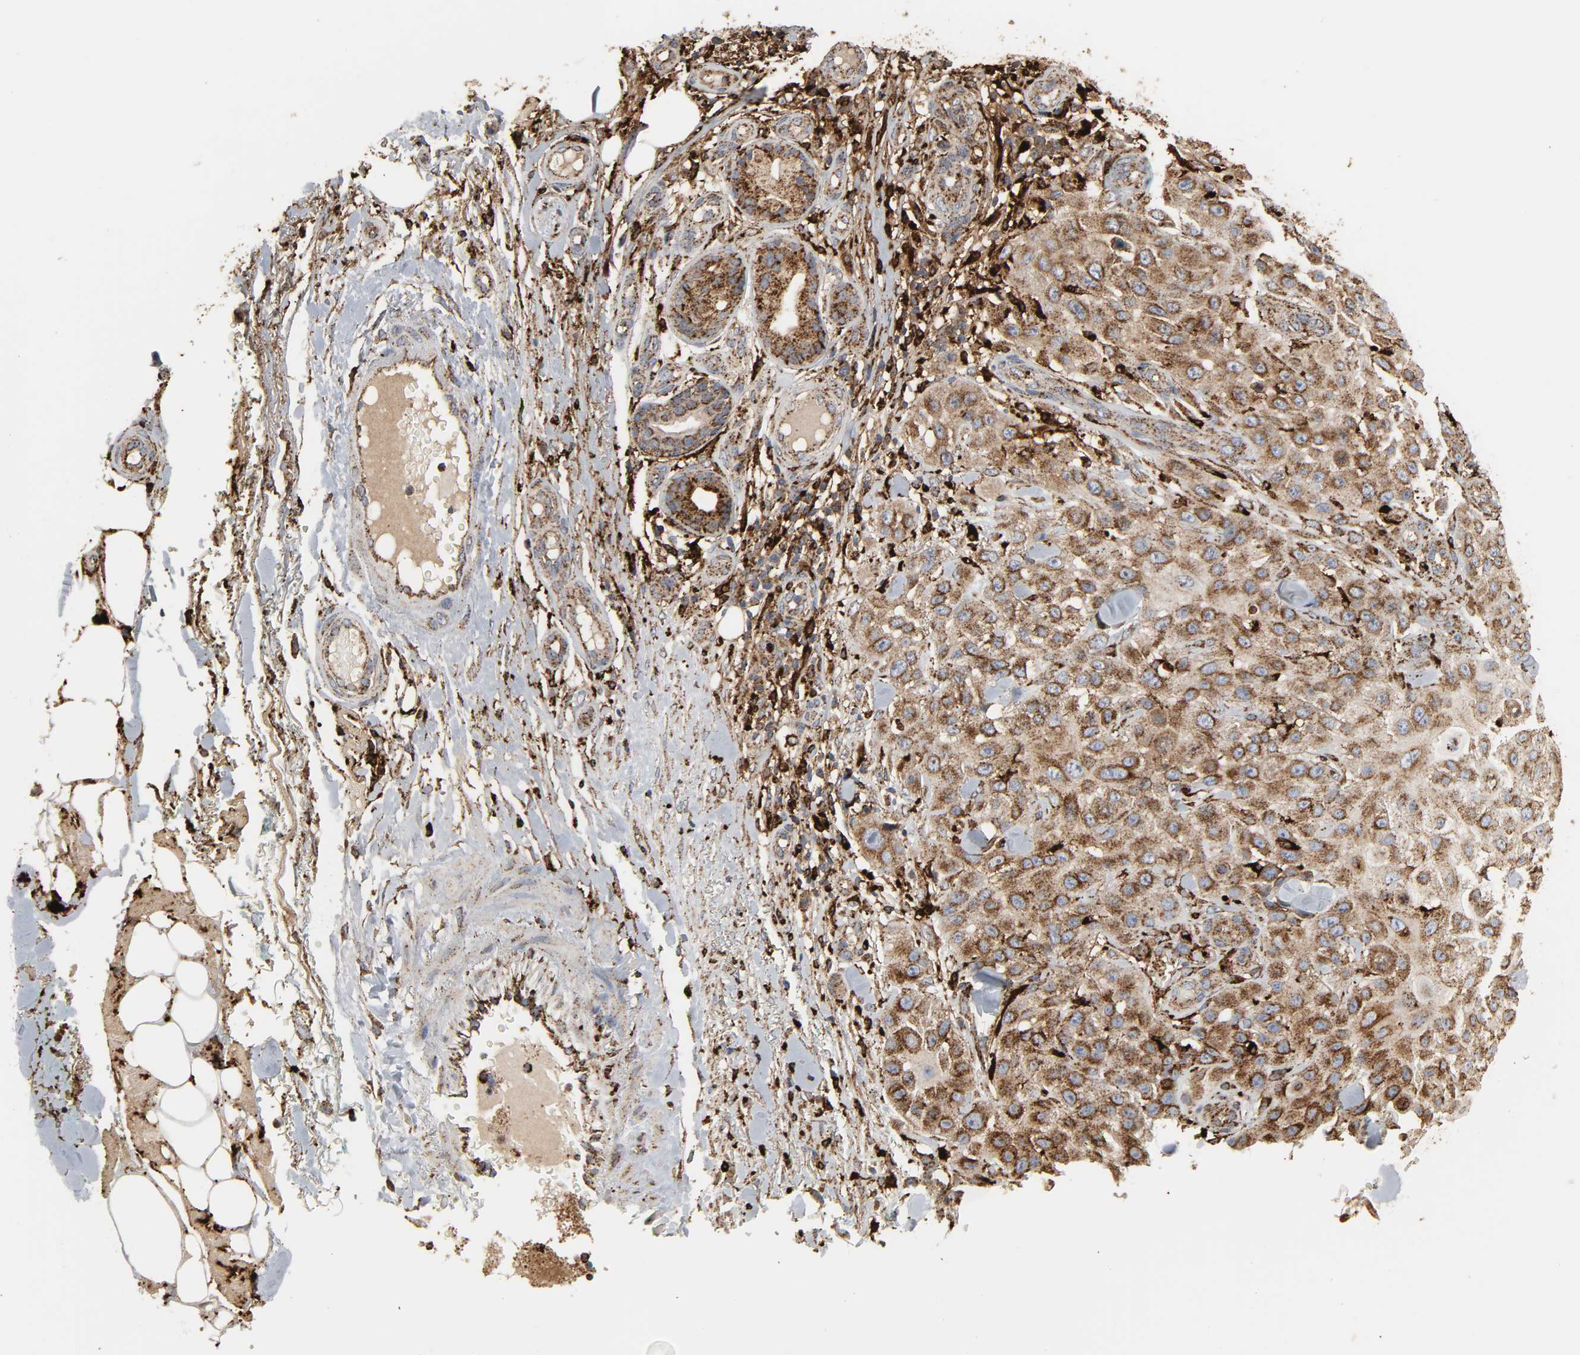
{"staining": {"intensity": "moderate", "quantity": ">75%", "location": "cytoplasmic/membranous"}, "tissue": "skin cancer", "cell_type": "Tumor cells", "image_type": "cancer", "snomed": [{"axis": "morphology", "description": "Squamous cell carcinoma, NOS"}, {"axis": "topography", "description": "Skin"}], "caption": "DAB immunohistochemical staining of human skin cancer (squamous cell carcinoma) displays moderate cytoplasmic/membranous protein staining in approximately >75% of tumor cells.", "gene": "PSAP", "patient": {"sex": "female", "age": 42}}